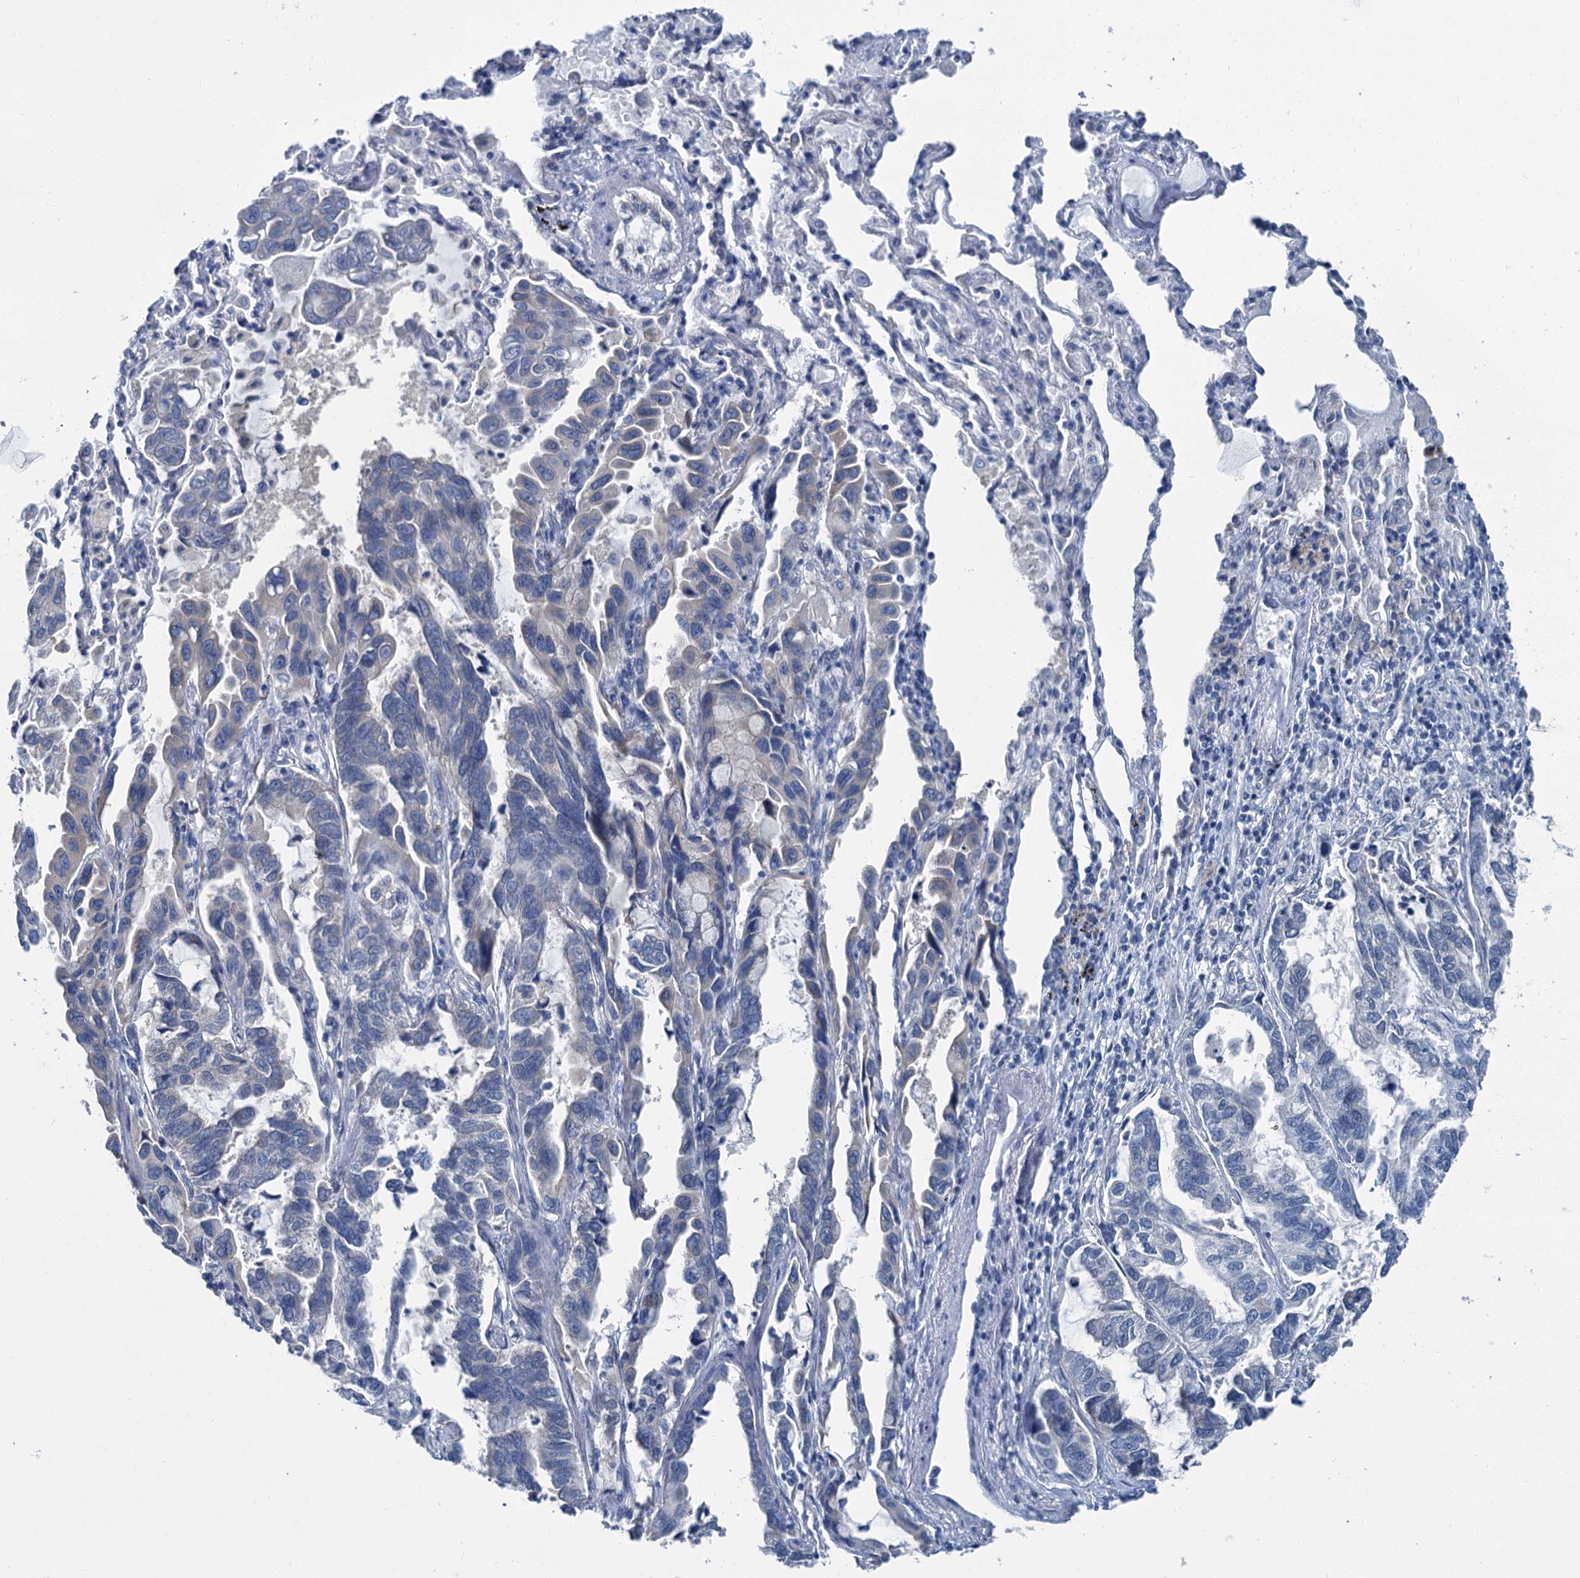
{"staining": {"intensity": "negative", "quantity": "none", "location": "none"}, "tissue": "lung cancer", "cell_type": "Tumor cells", "image_type": "cancer", "snomed": [{"axis": "morphology", "description": "Adenocarcinoma, NOS"}, {"axis": "topography", "description": "Lung"}], "caption": "Human adenocarcinoma (lung) stained for a protein using immunohistochemistry (IHC) displays no staining in tumor cells.", "gene": "MIOX", "patient": {"sex": "male", "age": 64}}